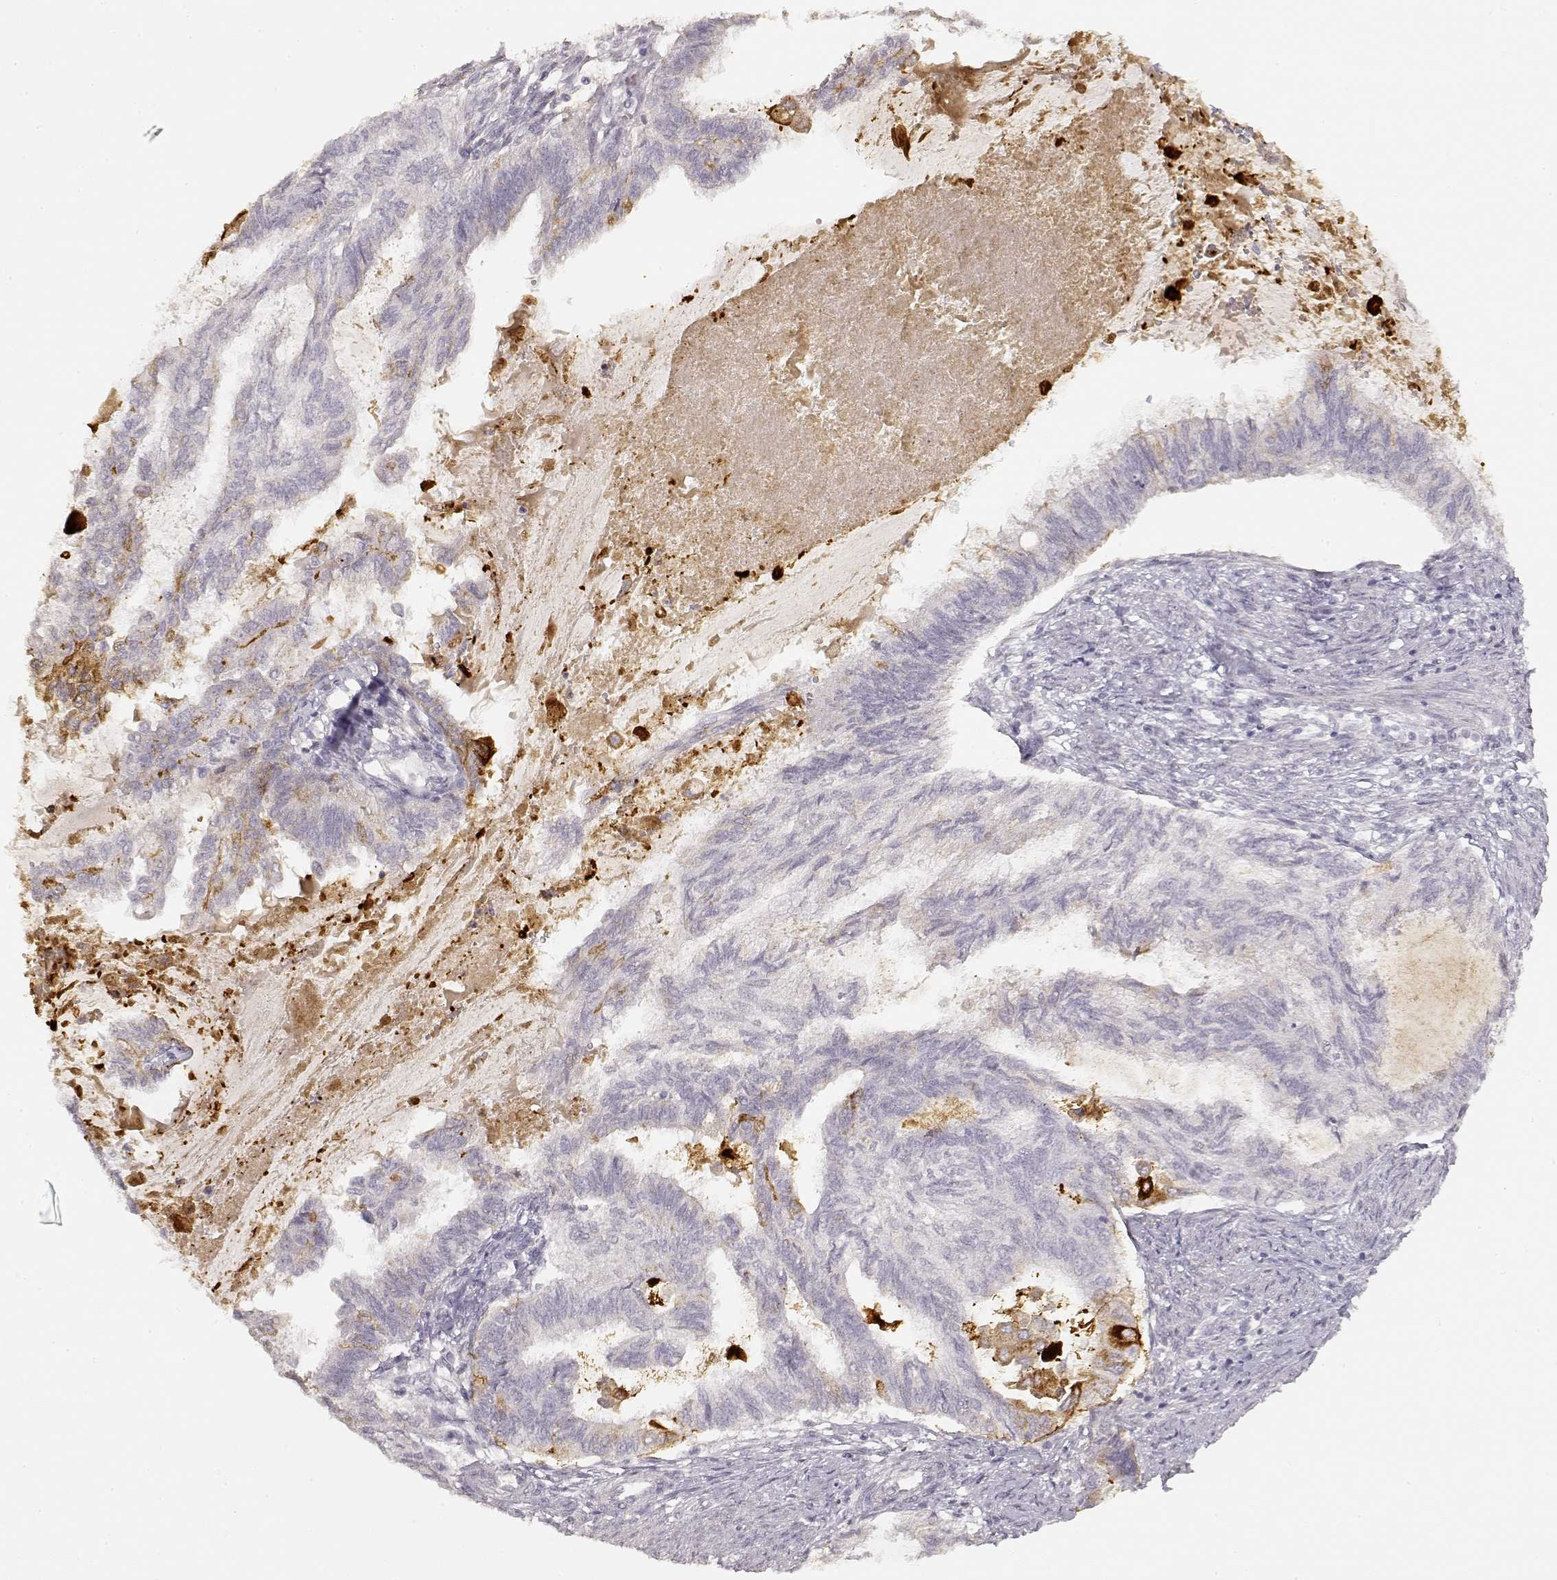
{"staining": {"intensity": "negative", "quantity": "none", "location": "none"}, "tissue": "endometrial cancer", "cell_type": "Tumor cells", "image_type": "cancer", "snomed": [{"axis": "morphology", "description": "Adenocarcinoma, NOS"}, {"axis": "topography", "description": "Endometrium"}], "caption": "Immunohistochemical staining of adenocarcinoma (endometrial) shows no significant expression in tumor cells.", "gene": "LAMC2", "patient": {"sex": "female", "age": 86}}